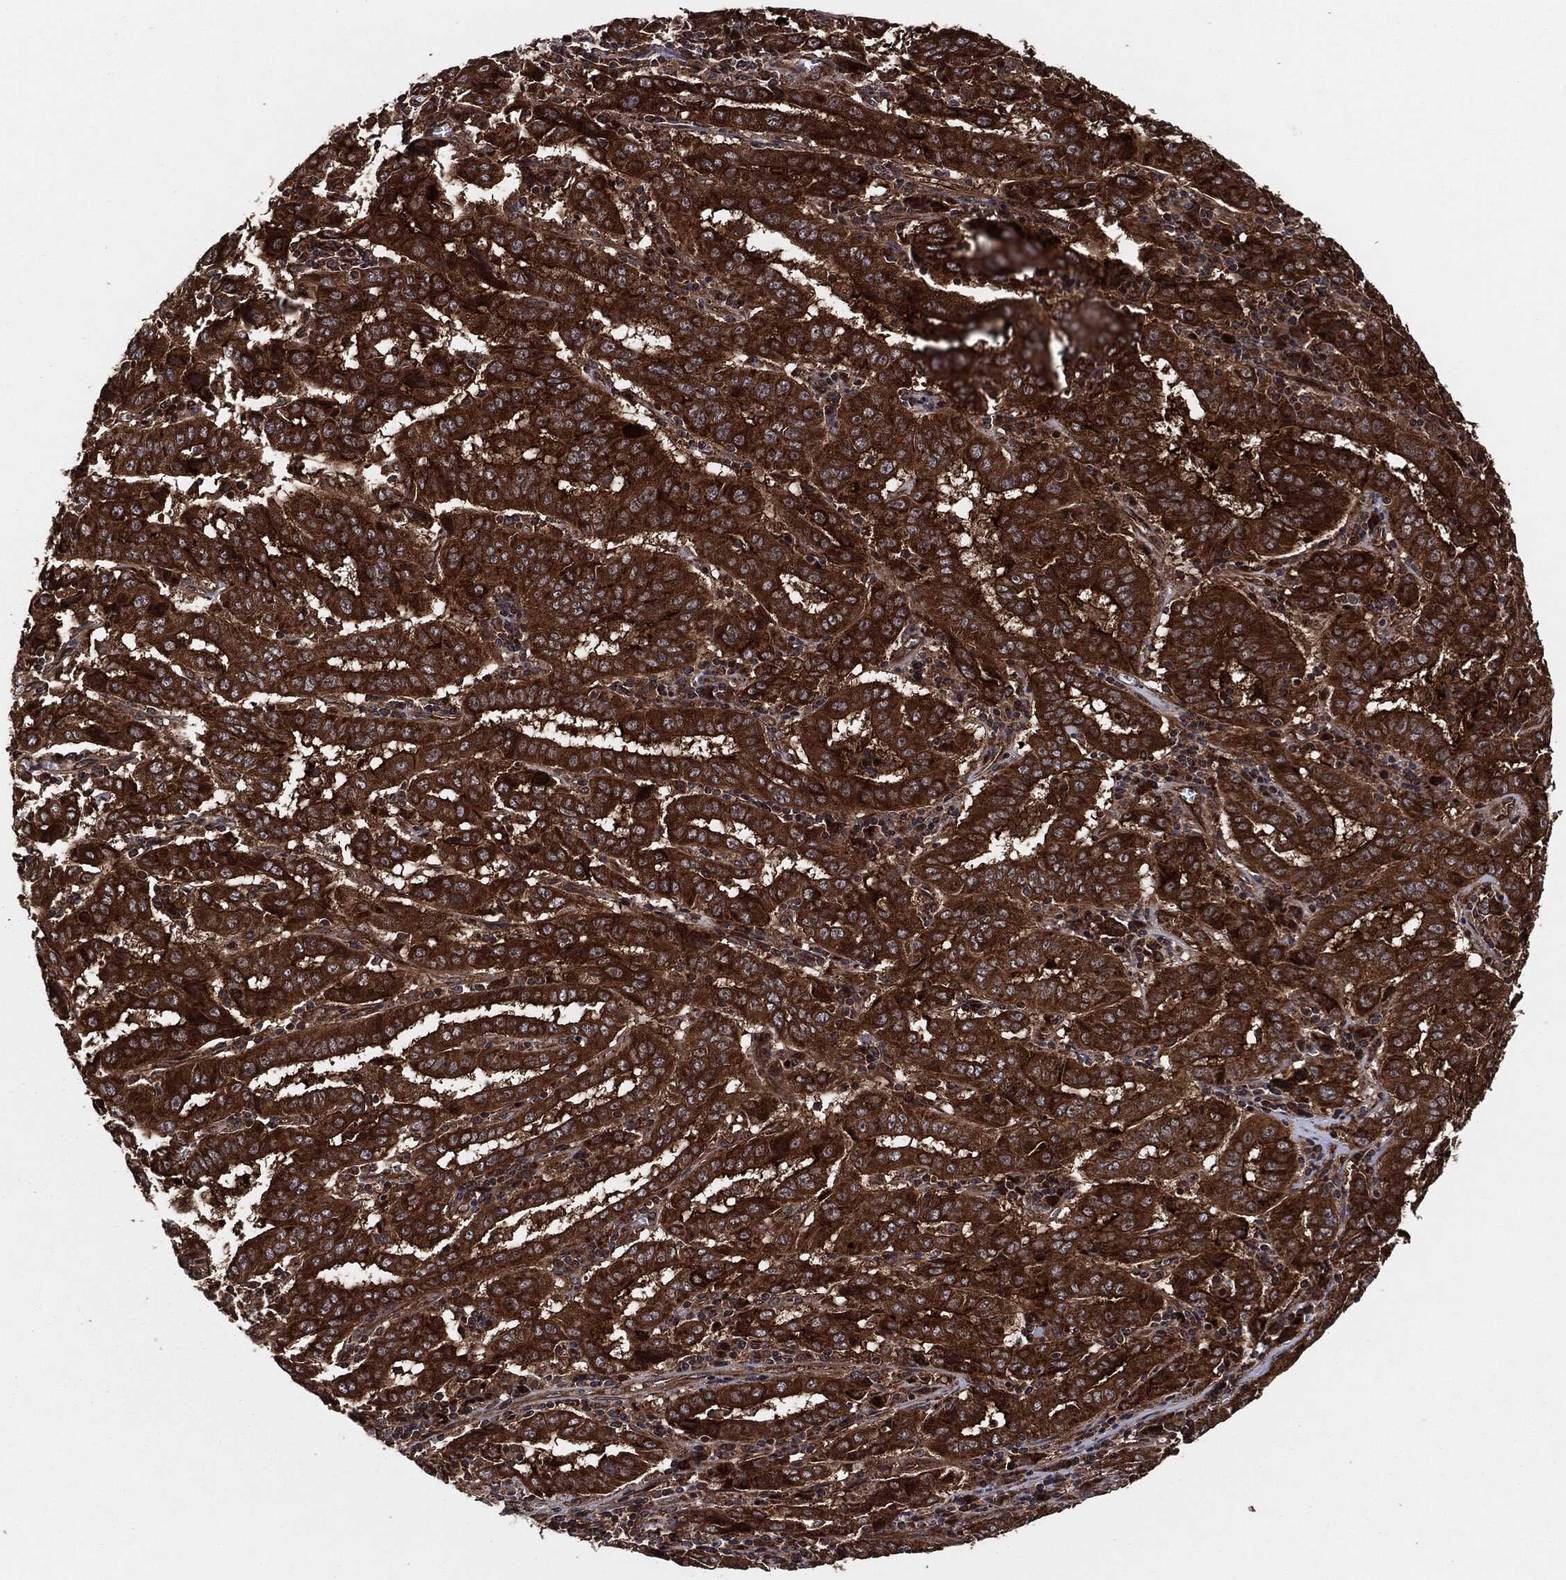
{"staining": {"intensity": "strong", "quantity": ">75%", "location": "cytoplasmic/membranous"}, "tissue": "pancreatic cancer", "cell_type": "Tumor cells", "image_type": "cancer", "snomed": [{"axis": "morphology", "description": "Adenocarcinoma, NOS"}, {"axis": "topography", "description": "Pancreas"}], "caption": "Tumor cells demonstrate high levels of strong cytoplasmic/membranous staining in approximately >75% of cells in human pancreatic adenocarcinoma.", "gene": "BCAR1", "patient": {"sex": "male", "age": 63}}